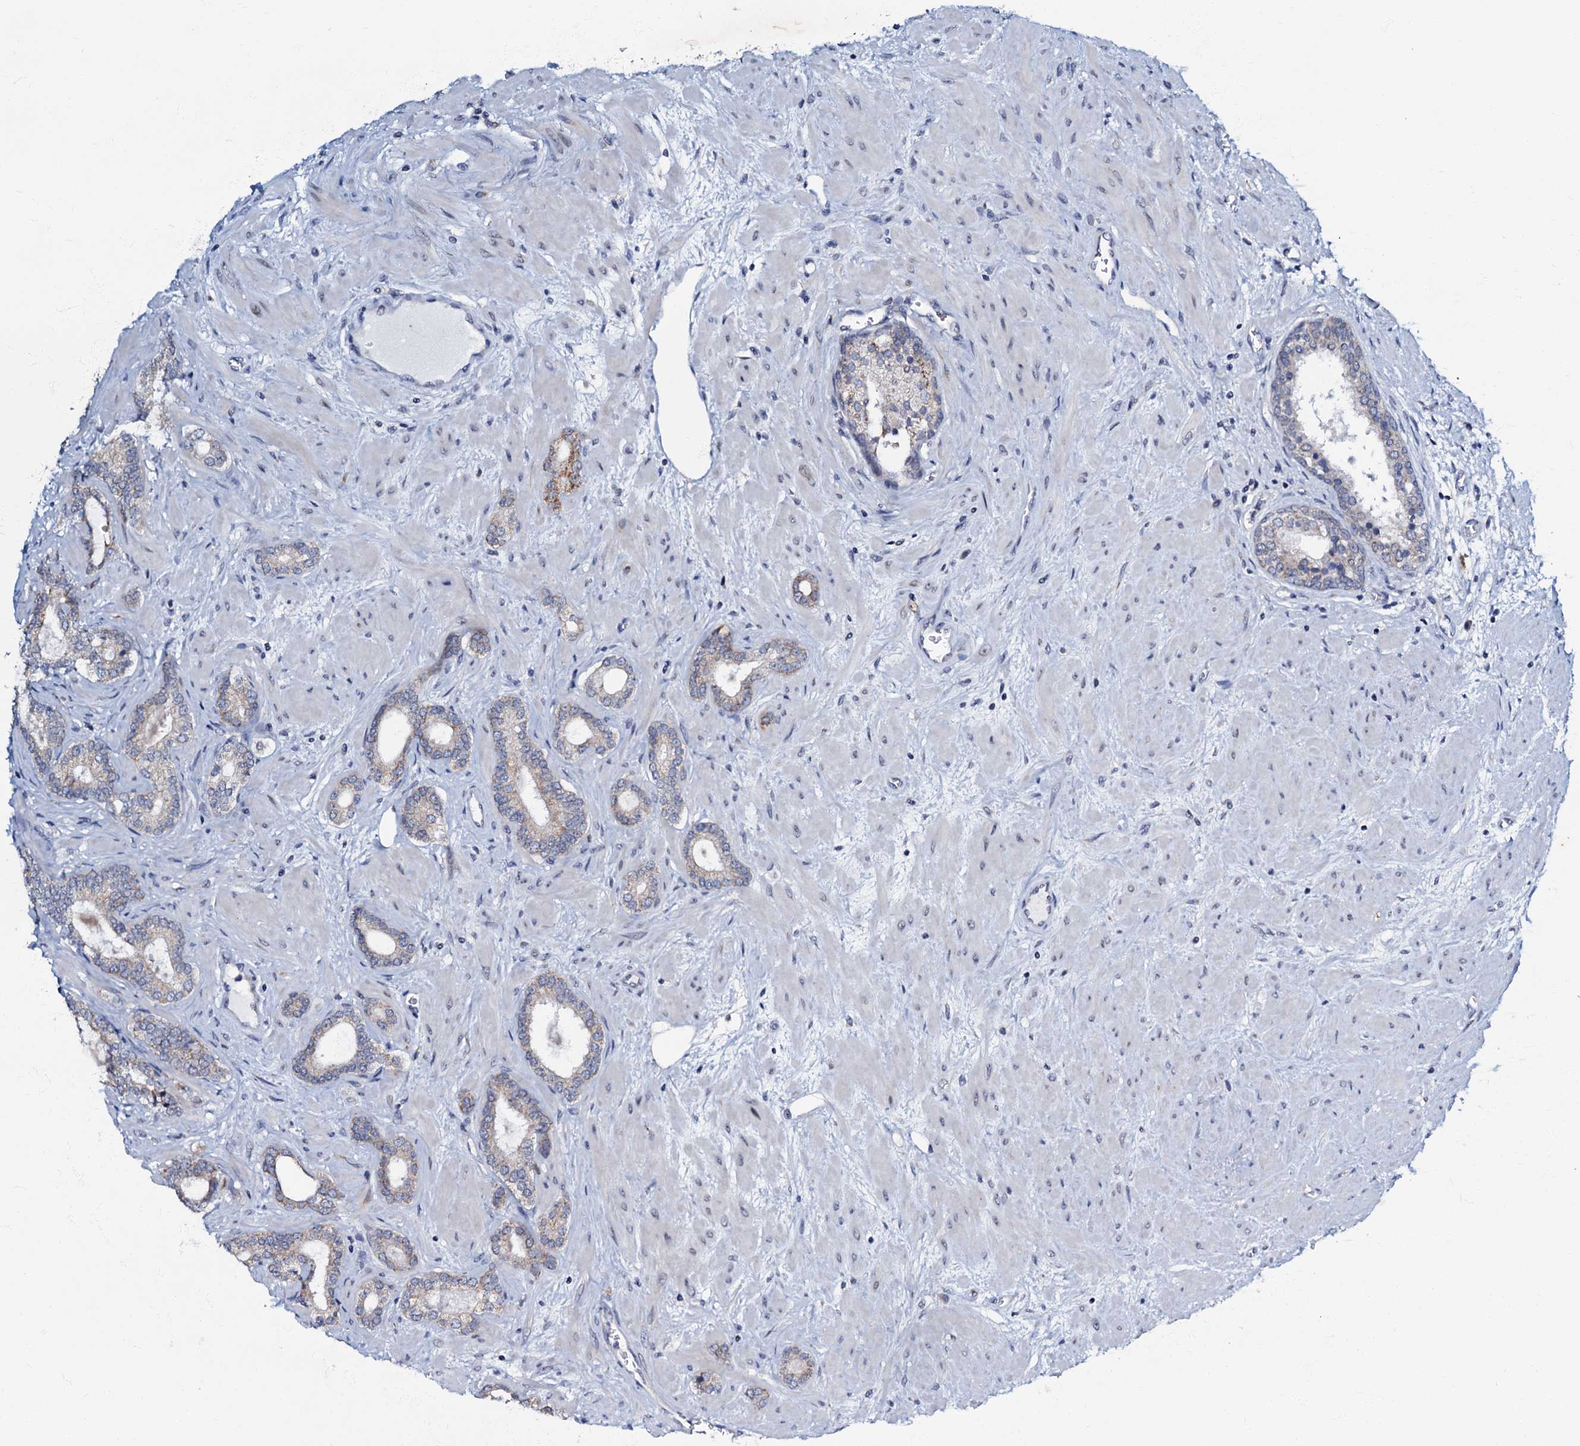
{"staining": {"intensity": "weak", "quantity": "25%-75%", "location": "cytoplasmic/membranous"}, "tissue": "prostate cancer", "cell_type": "Tumor cells", "image_type": "cancer", "snomed": [{"axis": "morphology", "description": "Adenocarcinoma, High grade"}, {"axis": "topography", "description": "Prostate"}], "caption": "IHC of human prostate cancer (adenocarcinoma (high-grade)) shows low levels of weak cytoplasmic/membranous expression in approximately 25%-75% of tumor cells. The staining was performed using DAB to visualize the protein expression in brown, while the nuclei were stained in blue with hematoxylin (Magnification: 20x).", "gene": "MRPL51", "patient": {"sex": "male", "age": 64}}